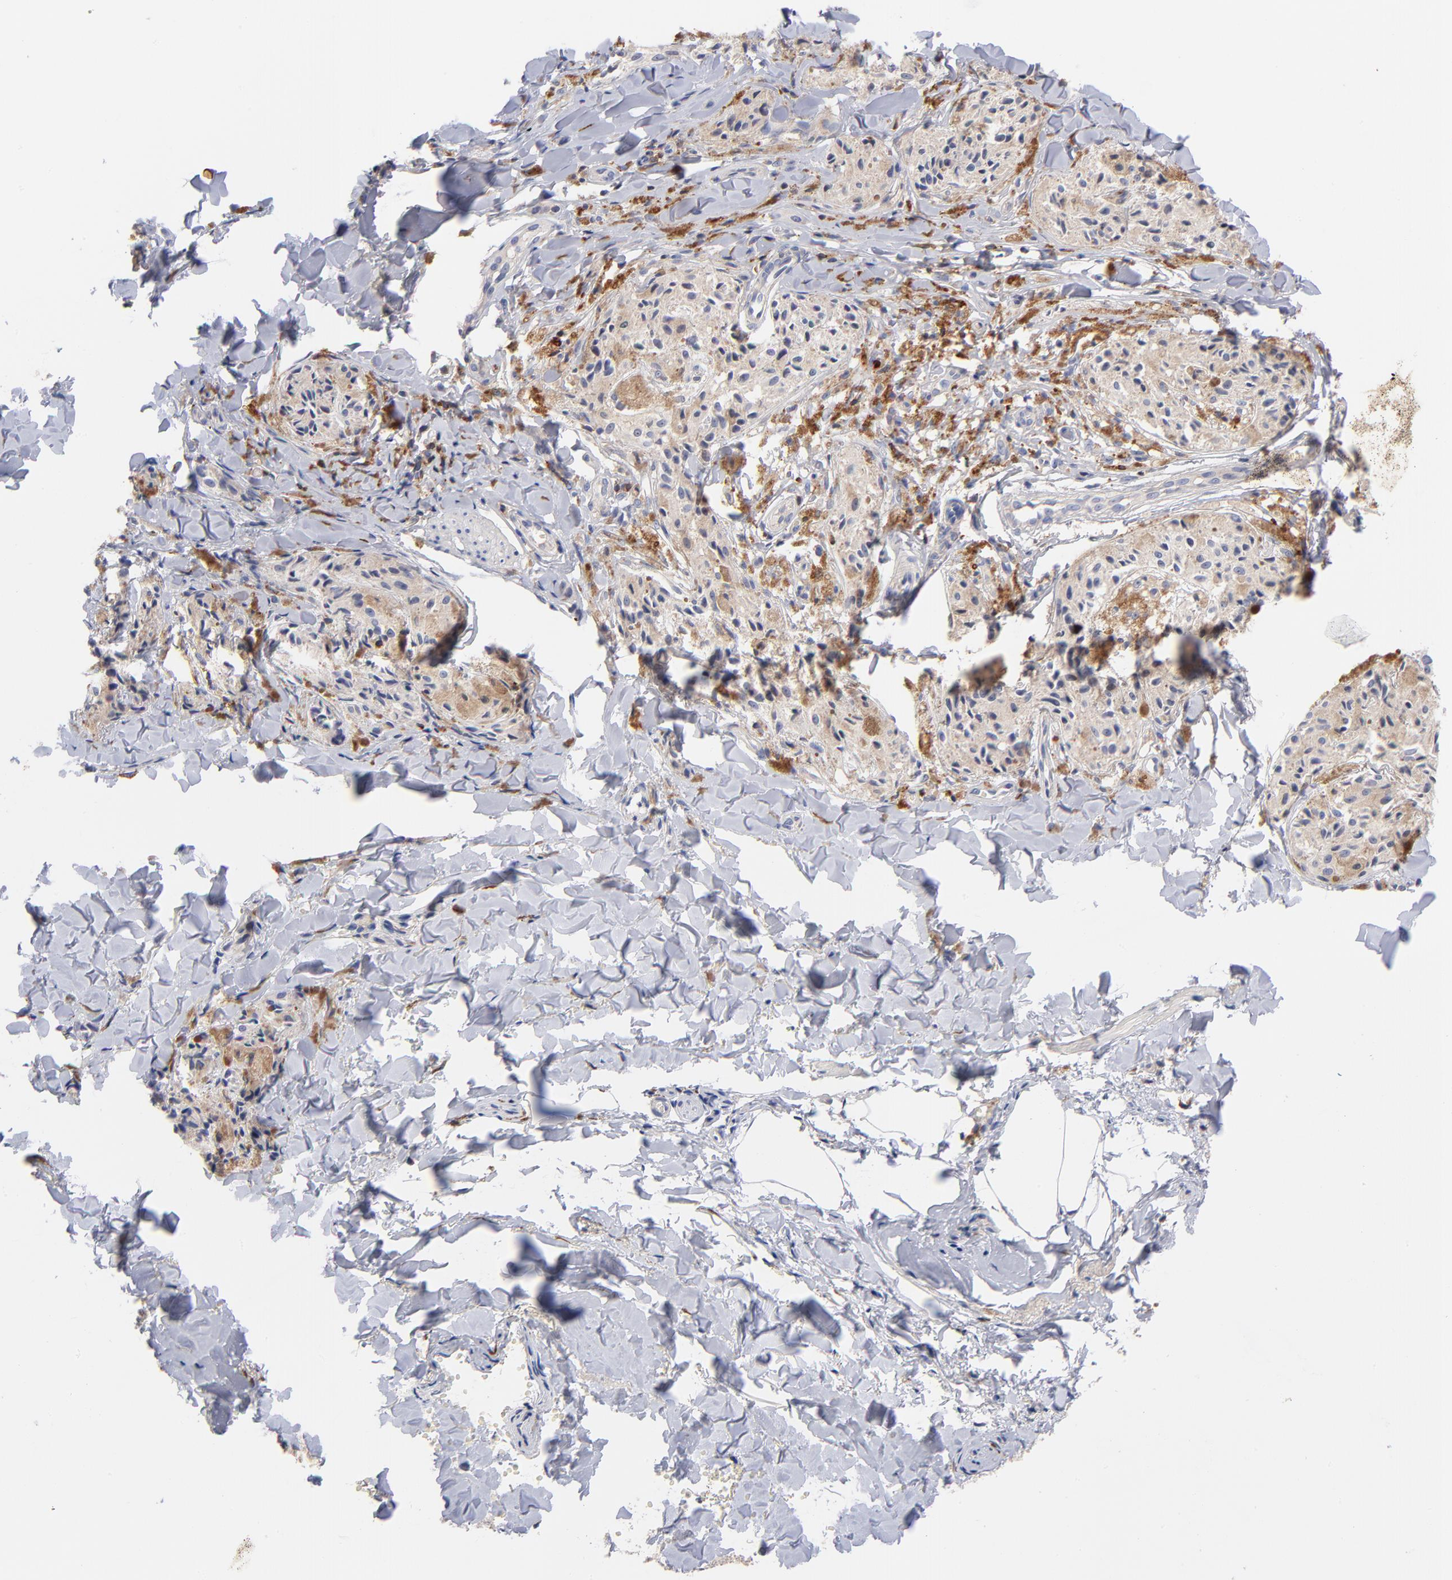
{"staining": {"intensity": "weak", "quantity": "25%-75%", "location": "cytoplasmic/membranous"}, "tissue": "melanoma", "cell_type": "Tumor cells", "image_type": "cancer", "snomed": [{"axis": "morphology", "description": "Malignant melanoma, Metastatic site"}, {"axis": "topography", "description": "Skin"}], "caption": "Brown immunohistochemical staining in malignant melanoma (metastatic site) displays weak cytoplasmic/membranous staining in approximately 25%-75% of tumor cells. (IHC, brightfield microscopy, high magnification).", "gene": "KREMEN2", "patient": {"sex": "female", "age": 66}}